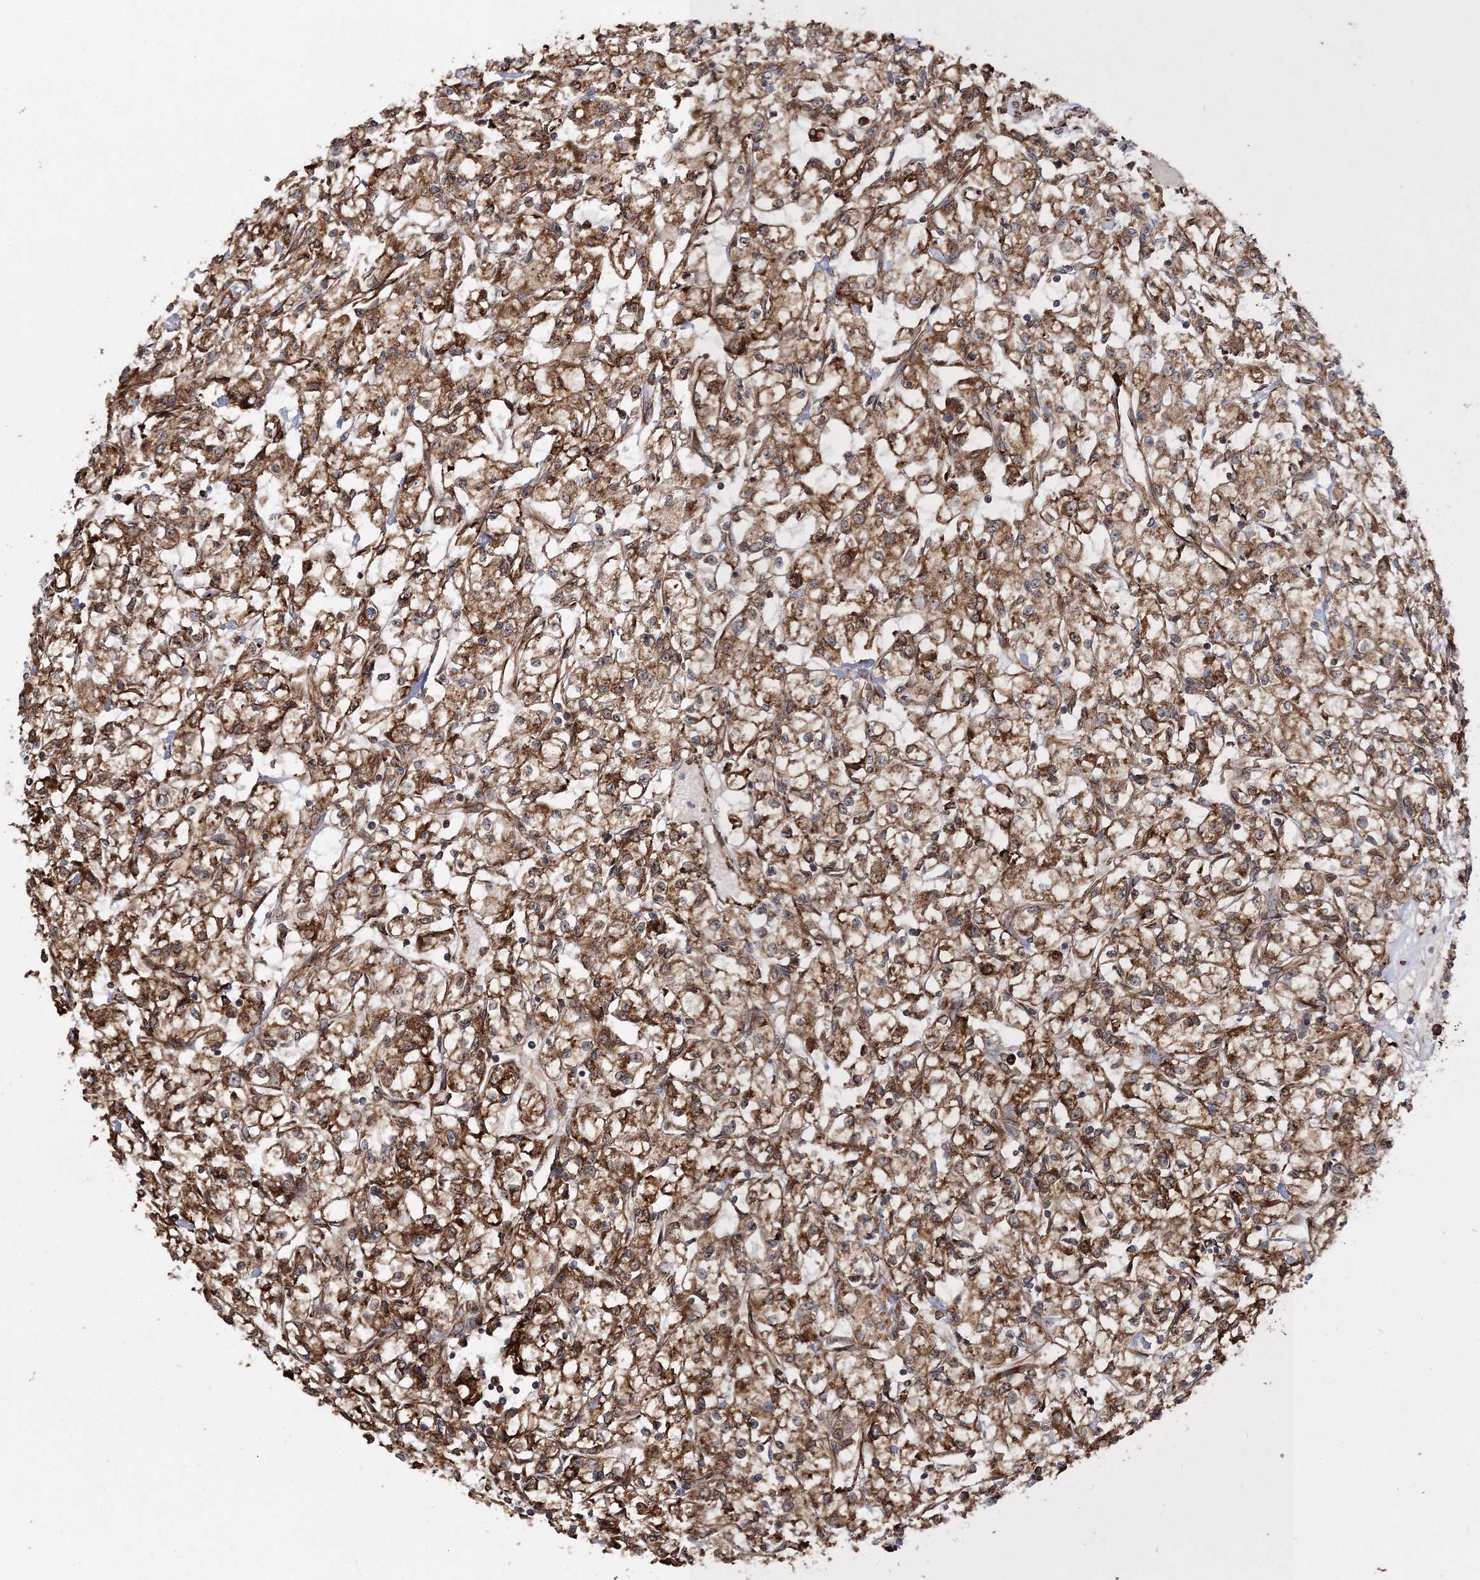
{"staining": {"intensity": "moderate", "quantity": ">75%", "location": "cytoplasmic/membranous"}, "tissue": "renal cancer", "cell_type": "Tumor cells", "image_type": "cancer", "snomed": [{"axis": "morphology", "description": "Adenocarcinoma, NOS"}, {"axis": "topography", "description": "Kidney"}], "caption": "Tumor cells demonstrate medium levels of moderate cytoplasmic/membranous positivity in approximately >75% of cells in renal cancer (adenocarcinoma). The staining is performed using DAB brown chromogen to label protein expression. The nuclei are counter-stained blue using hematoxylin.", "gene": "SCRN3", "patient": {"sex": "female", "age": 59}}